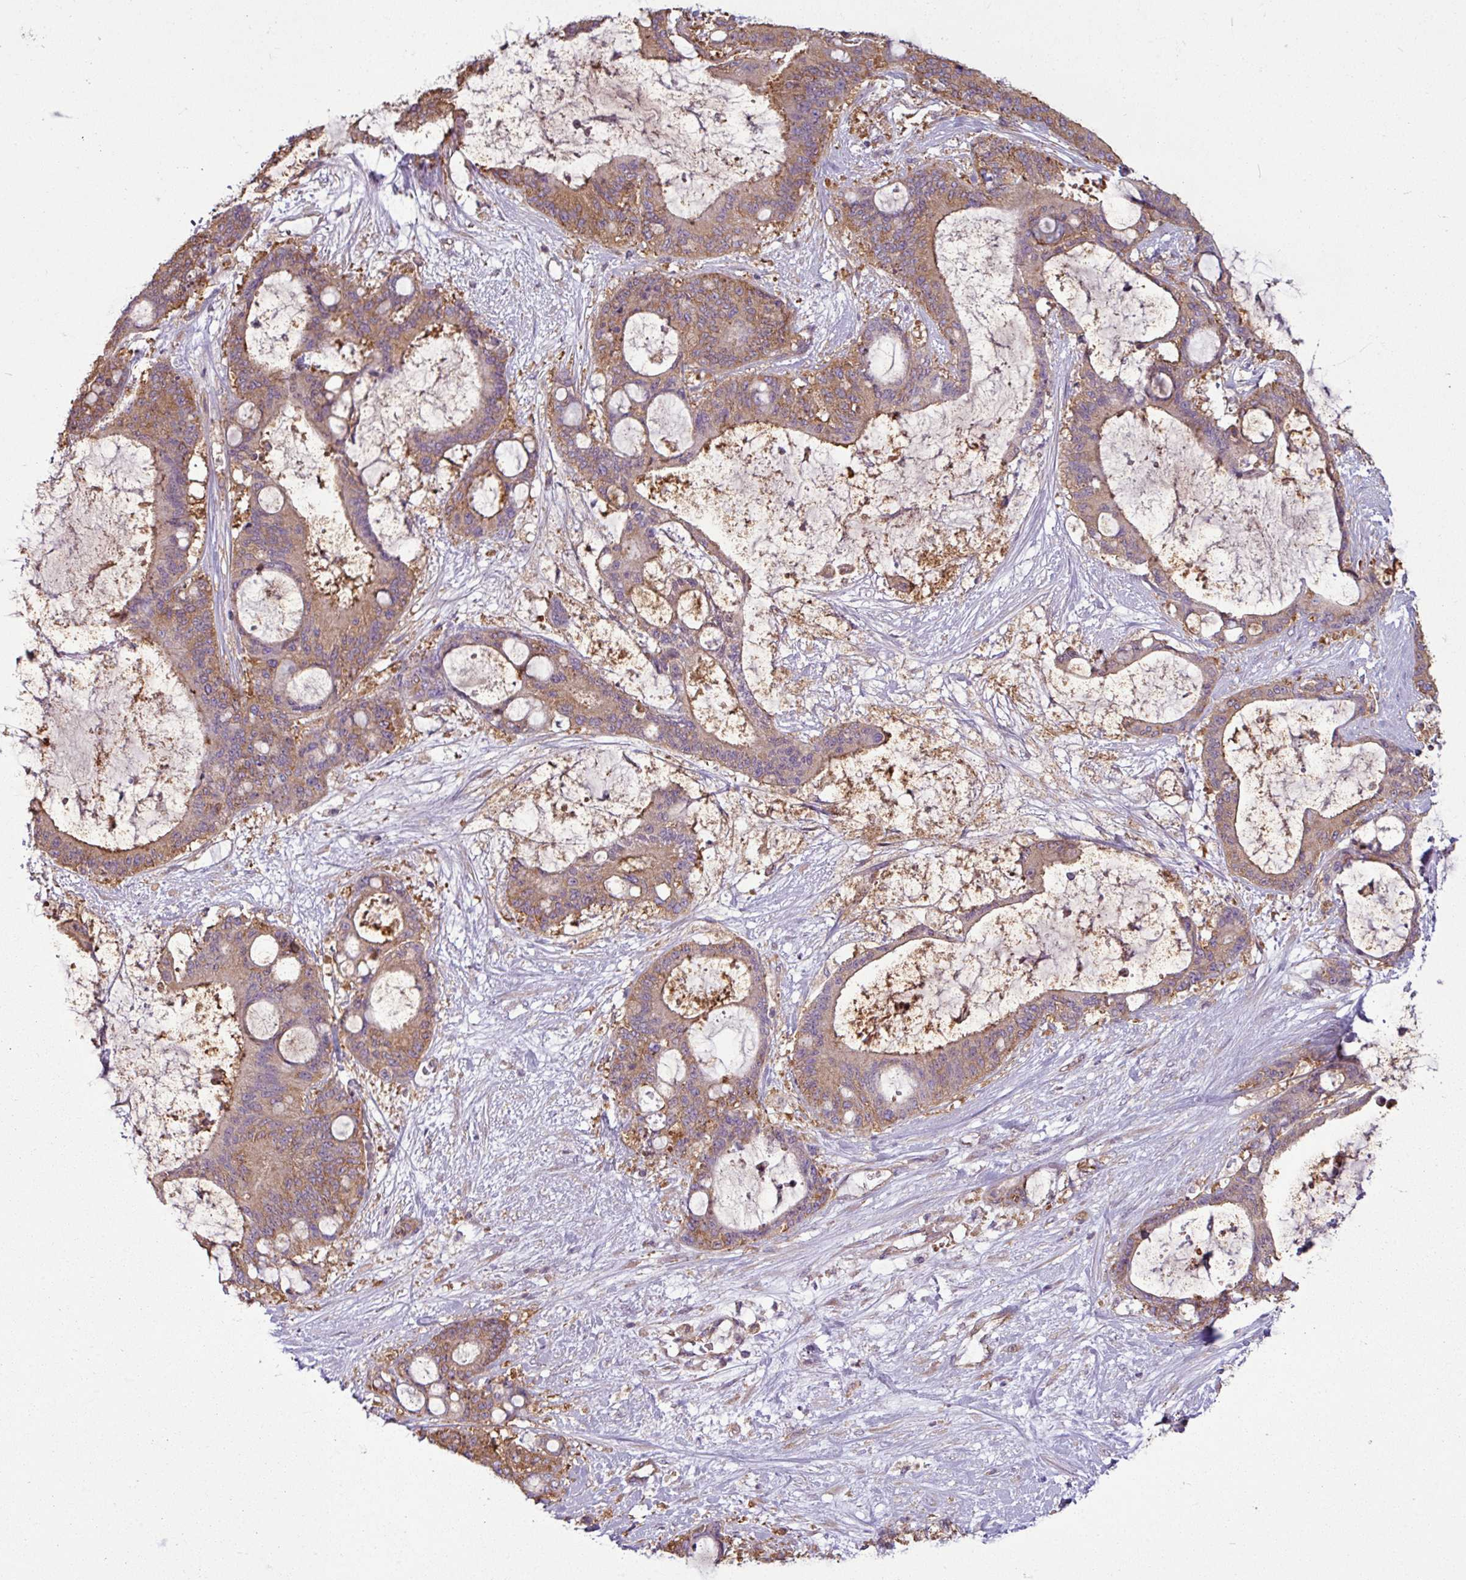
{"staining": {"intensity": "moderate", "quantity": ">75%", "location": "cytoplasmic/membranous"}, "tissue": "liver cancer", "cell_type": "Tumor cells", "image_type": "cancer", "snomed": [{"axis": "morphology", "description": "Normal tissue, NOS"}, {"axis": "morphology", "description": "Cholangiocarcinoma"}, {"axis": "topography", "description": "Liver"}, {"axis": "topography", "description": "Peripheral nerve tissue"}], "caption": "Liver cancer (cholangiocarcinoma) stained with IHC displays moderate cytoplasmic/membranous positivity in approximately >75% of tumor cells.", "gene": "PACSIN2", "patient": {"sex": "female", "age": 73}}